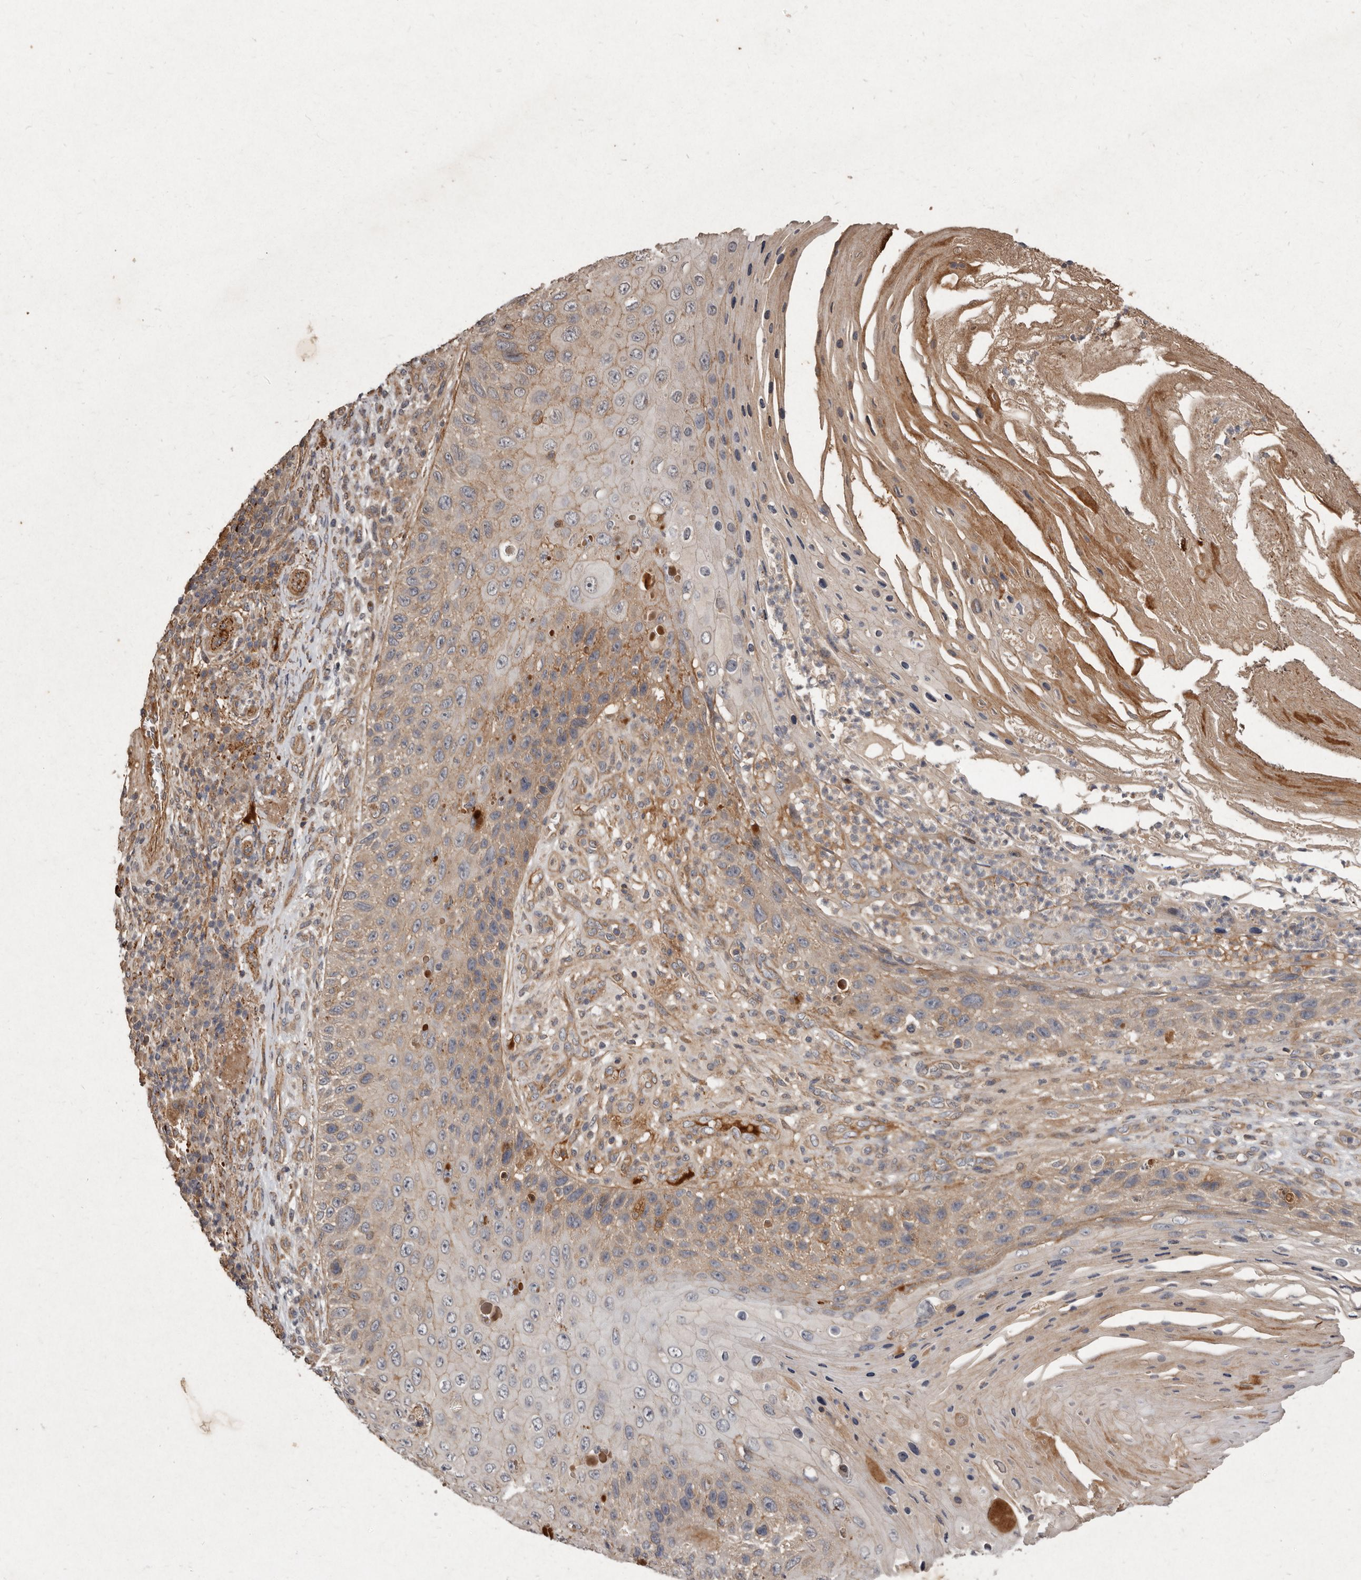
{"staining": {"intensity": "weak", "quantity": "25%-75%", "location": "cytoplasmic/membranous"}, "tissue": "skin cancer", "cell_type": "Tumor cells", "image_type": "cancer", "snomed": [{"axis": "morphology", "description": "Squamous cell carcinoma, NOS"}, {"axis": "topography", "description": "Skin"}], "caption": "A photomicrograph of human squamous cell carcinoma (skin) stained for a protein exhibits weak cytoplasmic/membranous brown staining in tumor cells.", "gene": "SEMA3A", "patient": {"sex": "female", "age": 88}}